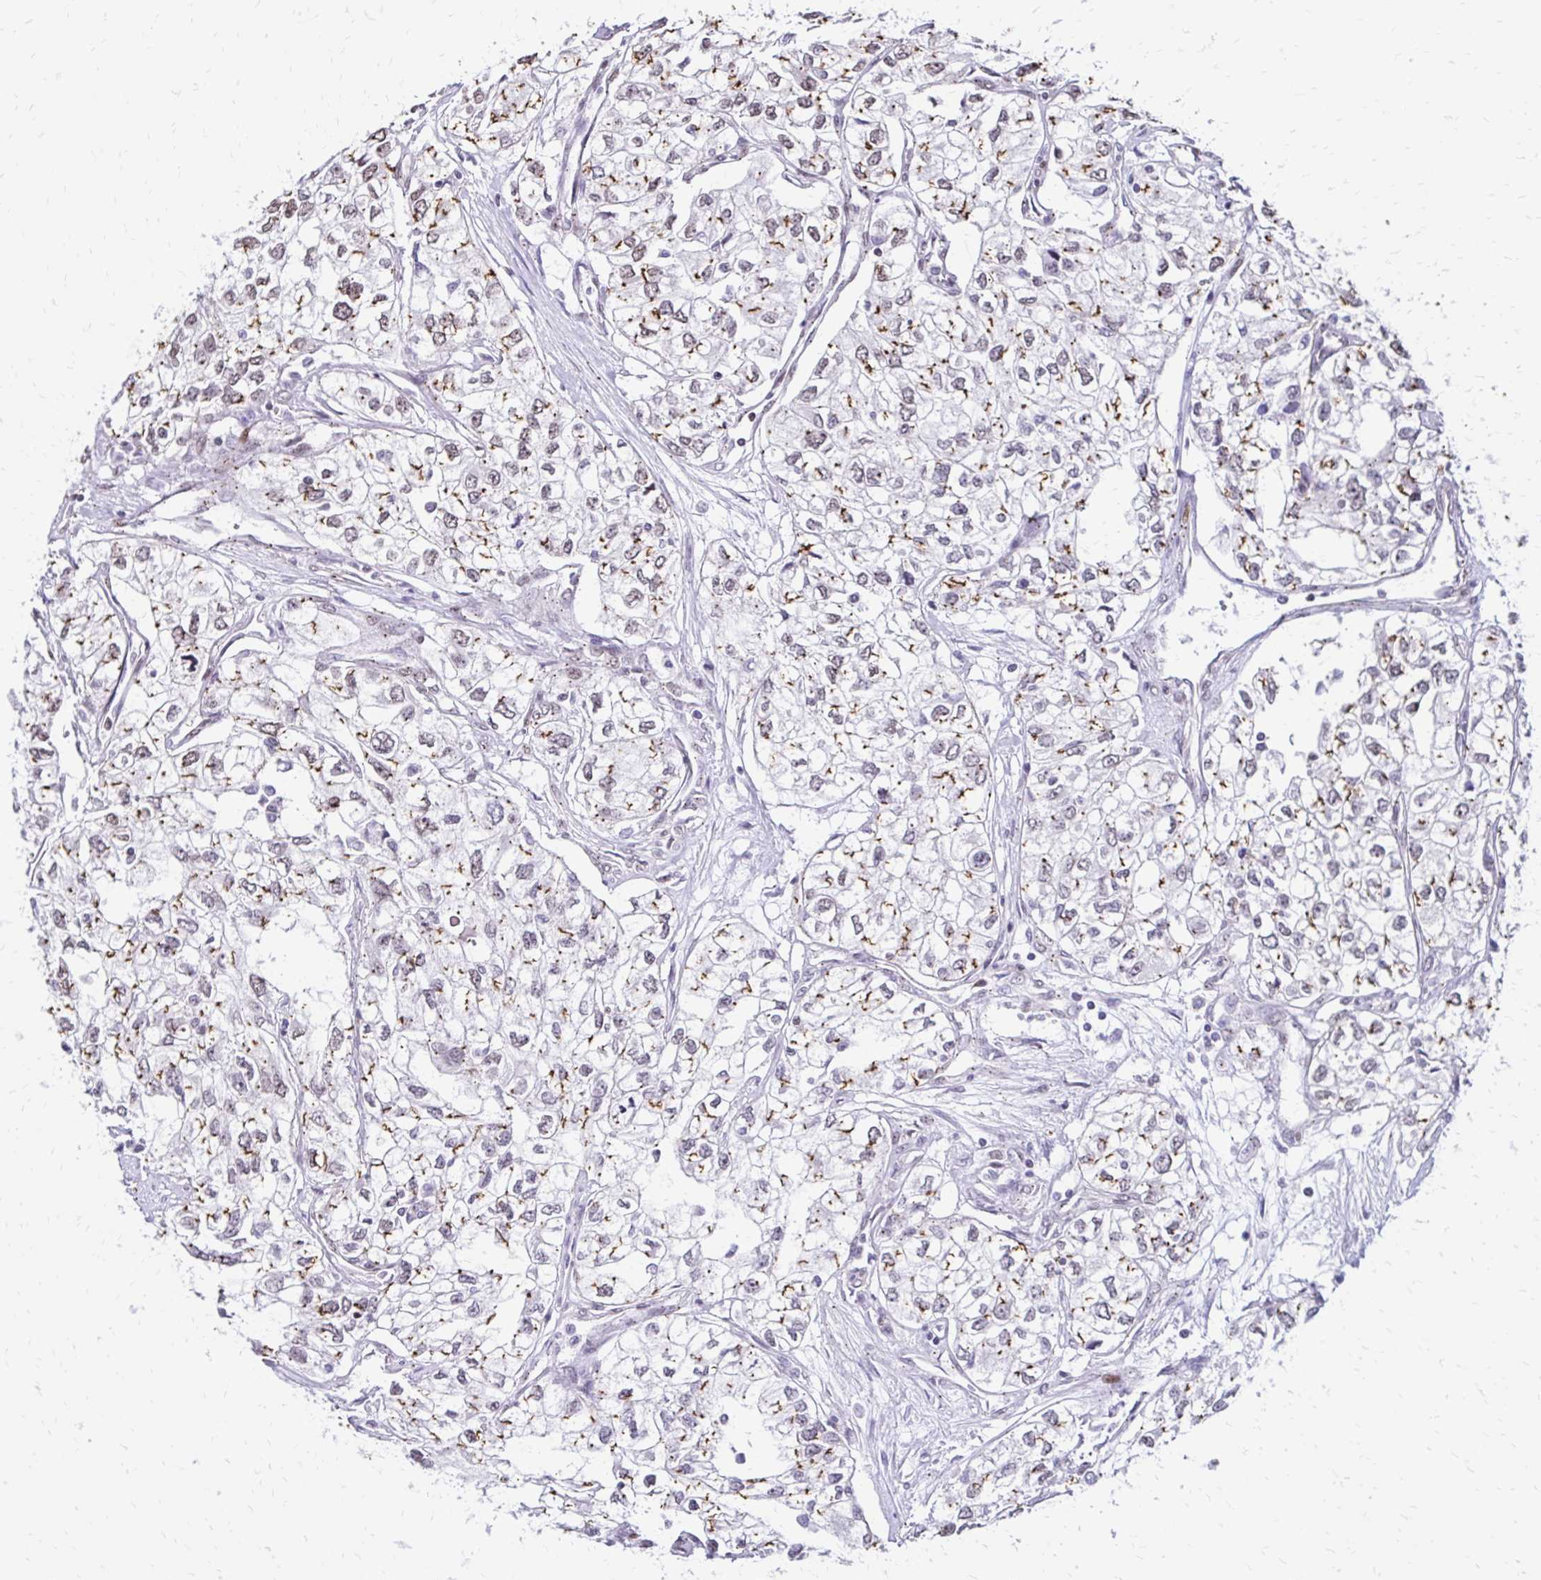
{"staining": {"intensity": "moderate", "quantity": ">75%", "location": "cytoplasmic/membranous"}, "tissue": "renal cancer", "cell_type": "Tumor cells", "image_type": "cancer", "snomed": [{"axis": "morphology", "description": "Adenocarcinoma, NOS"}, {"axis": "topography", "description": "Kidney"}], "caption": "This histopathology image demonstrates renal cancer stained with IHC to label a protein in brown. The cytoplasmic/membranous of tumor cells show moderate positivity for the protein. Nuclei are counter-stained blue.", "gene": "TOB1", "patient": {"sex": "female", "age": 59}}